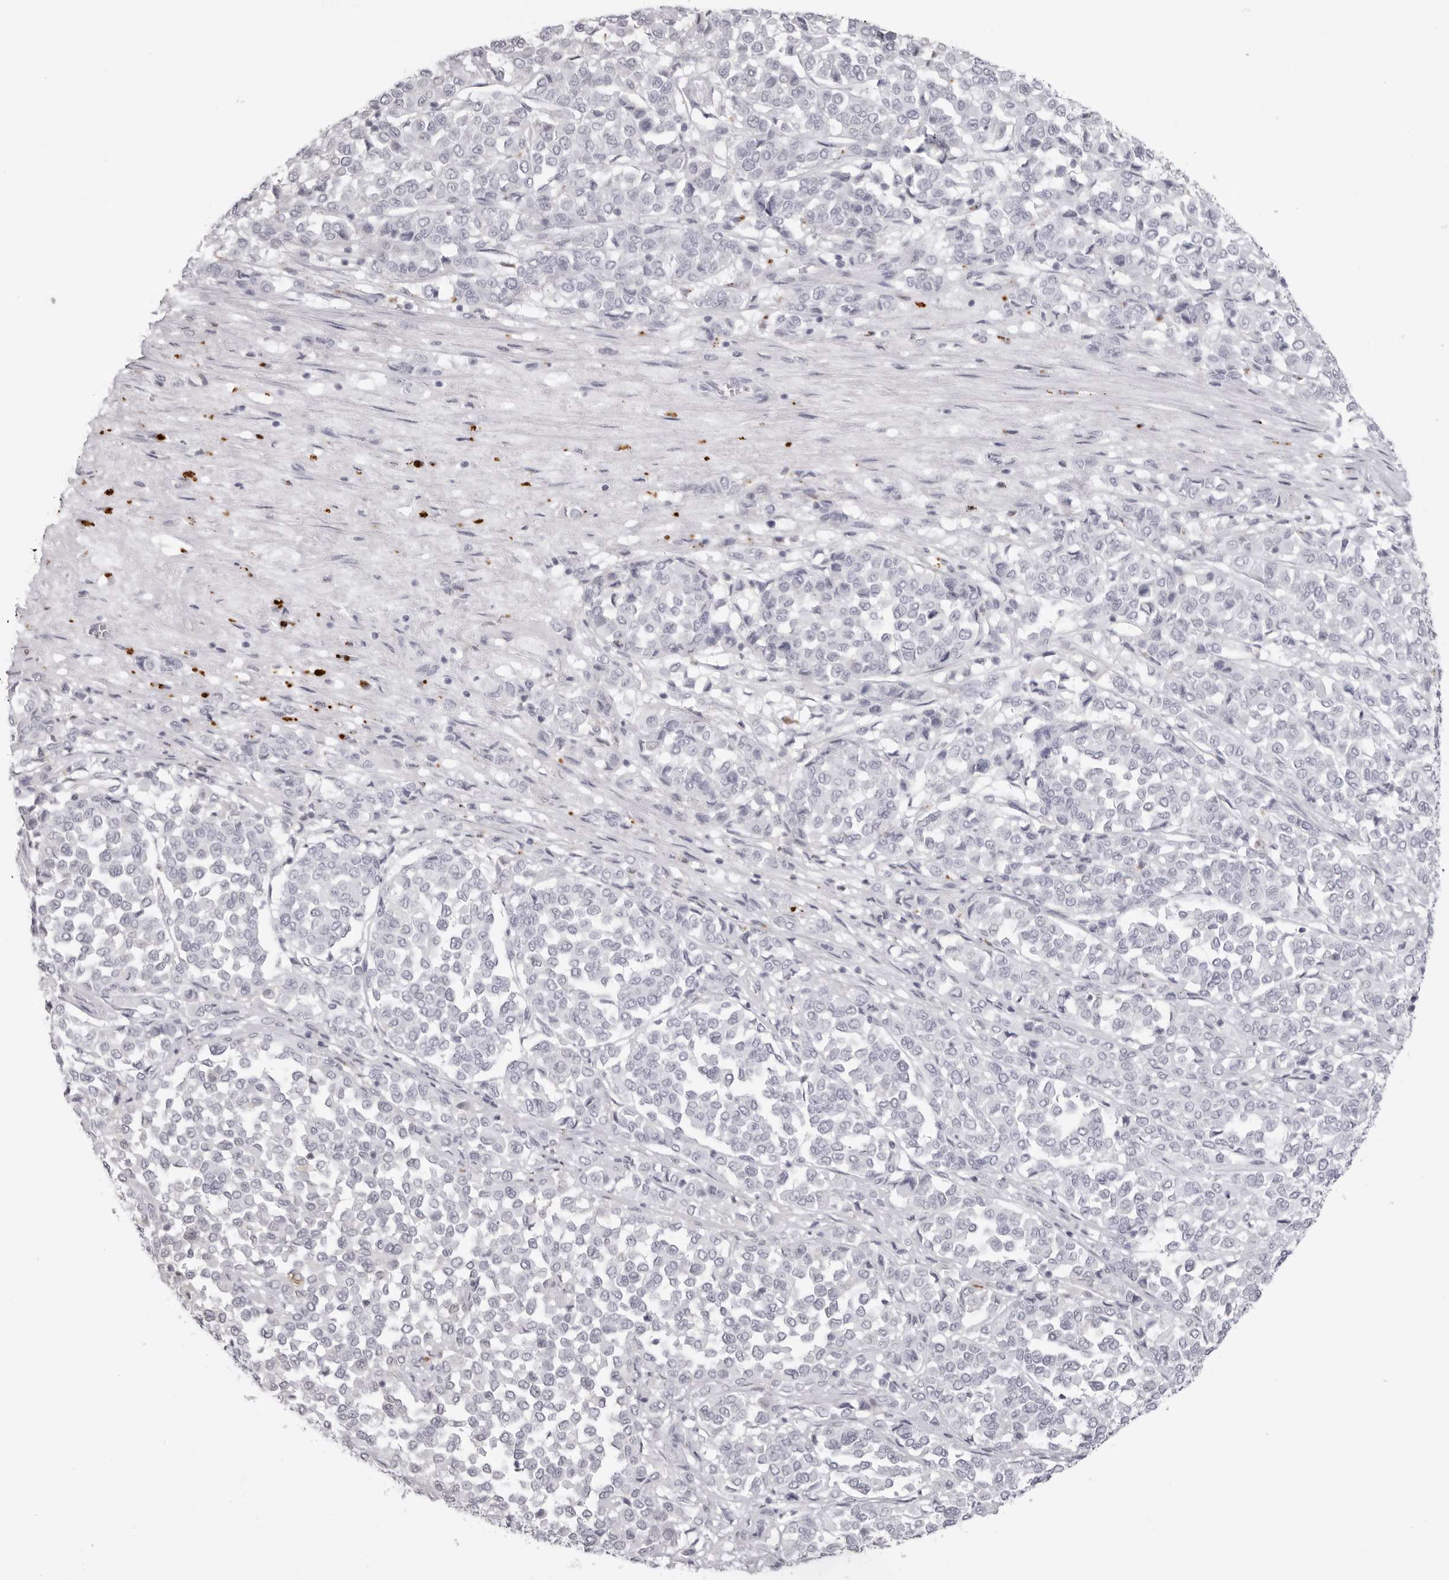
{"staining": {"intensity": "negative", "quantity": "none", "location": "none"}, "tissue": "melanoma", "cell_type": "Tumor cells", "image_type": "cancer", "snomed": [{"axis": "morphology", "description": "Malignant melanoma, Metastatic site"}, {"axis": "topography", "description": "Pancreas"}], "caption": "This is an immunohistochemistry photomicrograph of human melanoma. There is no positivity in tumor cells.", "gene": "IL25", "patient": {"sex": "female", "age": 30}}